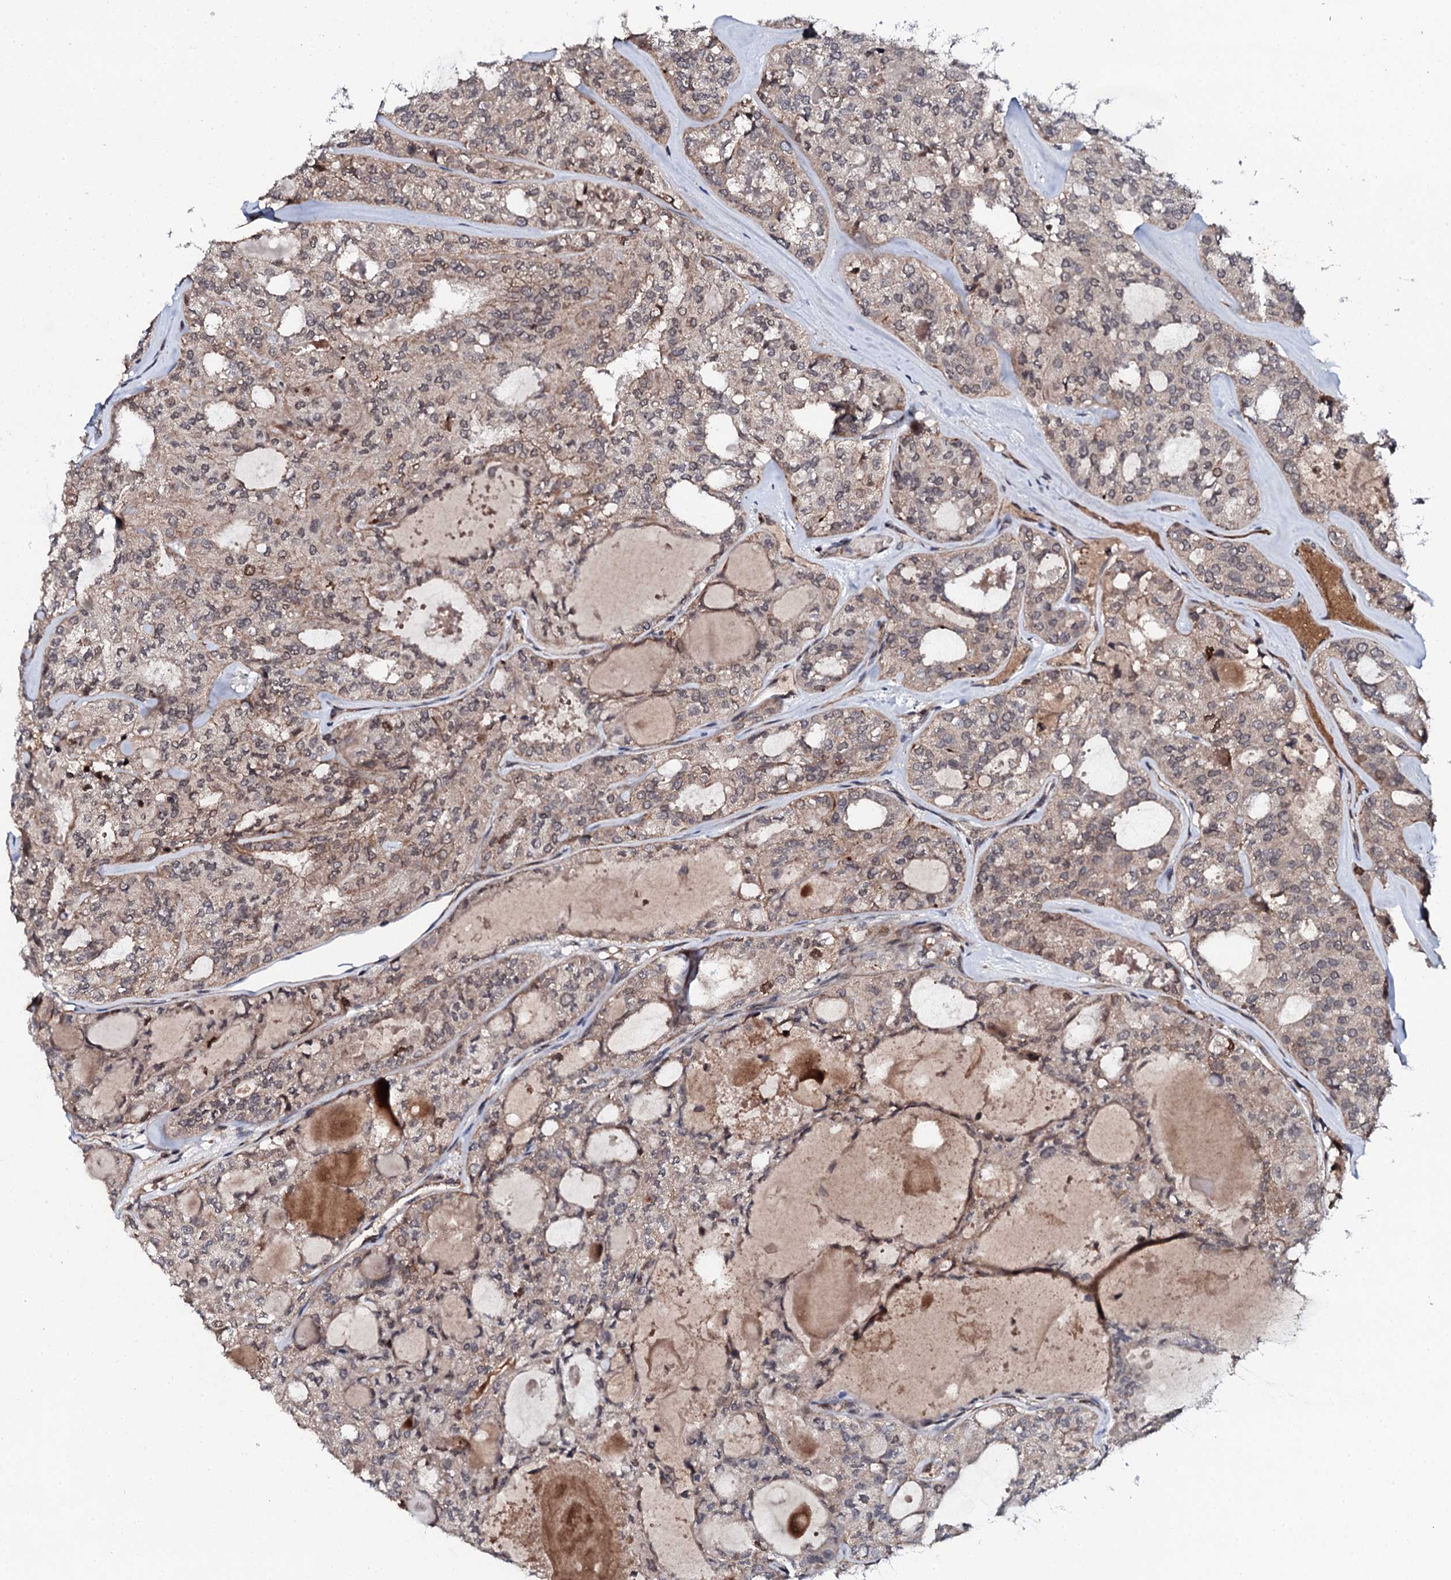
{"staining": {"intensity": "weak", "quantity": "25%-75%", "location": "cytoplasmic/membranous,nuclear"}, "tissue": "thyroid cancer", "cell_type": "Tumor cells", "image_type": "cancer", "snomed": [{"axis": "morphology", "description": "Follicular adenoma carcinoma, NOS"}, {"axis": "topography", "description": "Thyroid gland"}], "caption": "Weak cytoplasmic/membranous and nuclear expression is identified in about 25%-75% of tumor cells in thyroid cancer.", "gene": "FAM111A", "patient": {"sex": "male", "age": 75}}